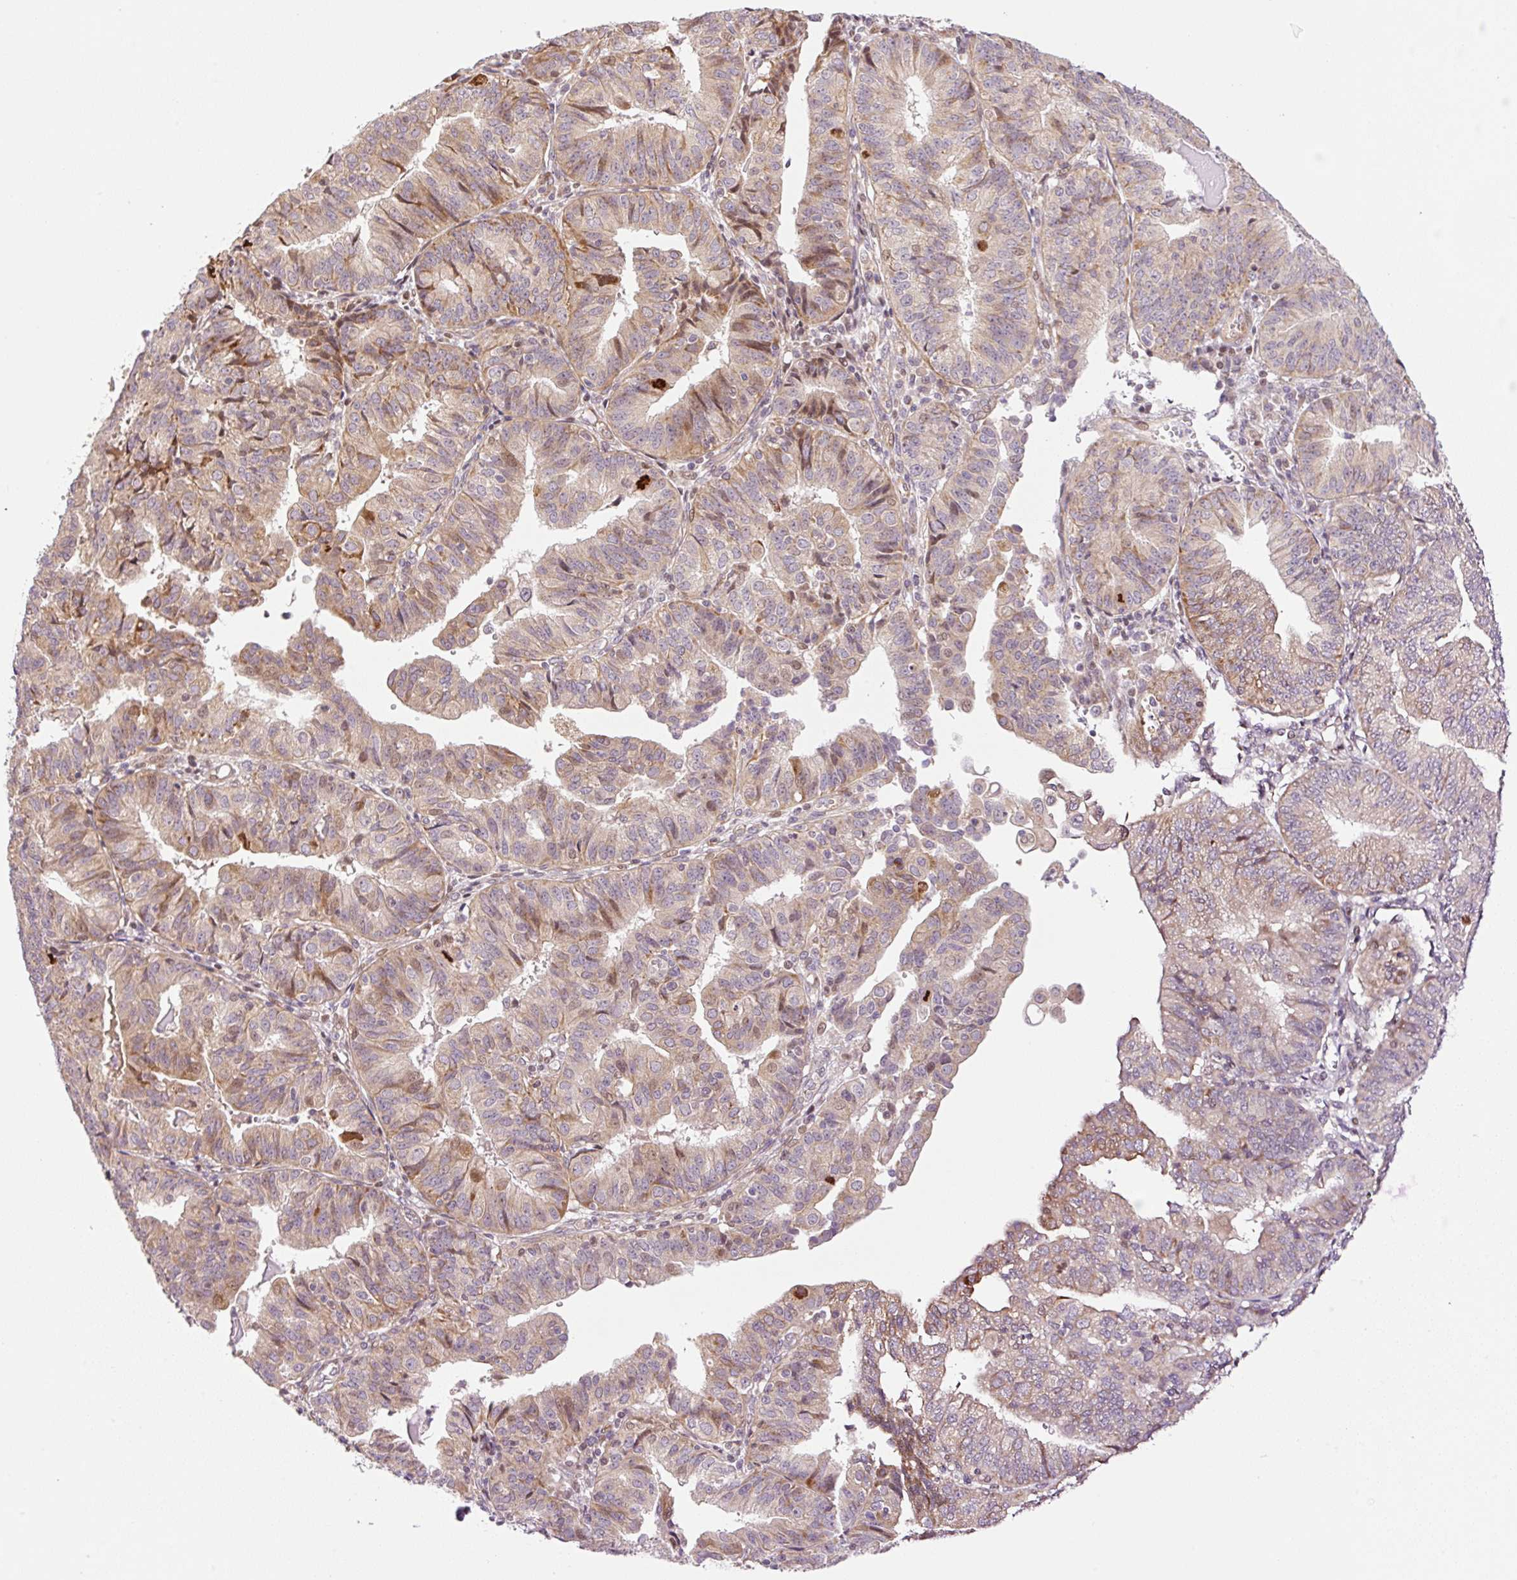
{"staining": {"intensity": "moderate", "quantity": "25%-75%", "location": "cytoplasmic/membranous"}, "tissue": "endometrial cancer", "cell_type": "Tumor cells", "image_type": "cancer", "snomed": [{"axis": "morphology", "description": "Adenocarcinoma, NOS"}, {"axis": "topography", "description": "Endometrium"}], "caption": "This is a histology image of IHC staining of endometrial adenocarcinoma, which shows moderate expression in the cytoplasmic/membranous of tumor cells.", "gene": "ZNF394", "patient": {"sex": "female", "age": 56}}